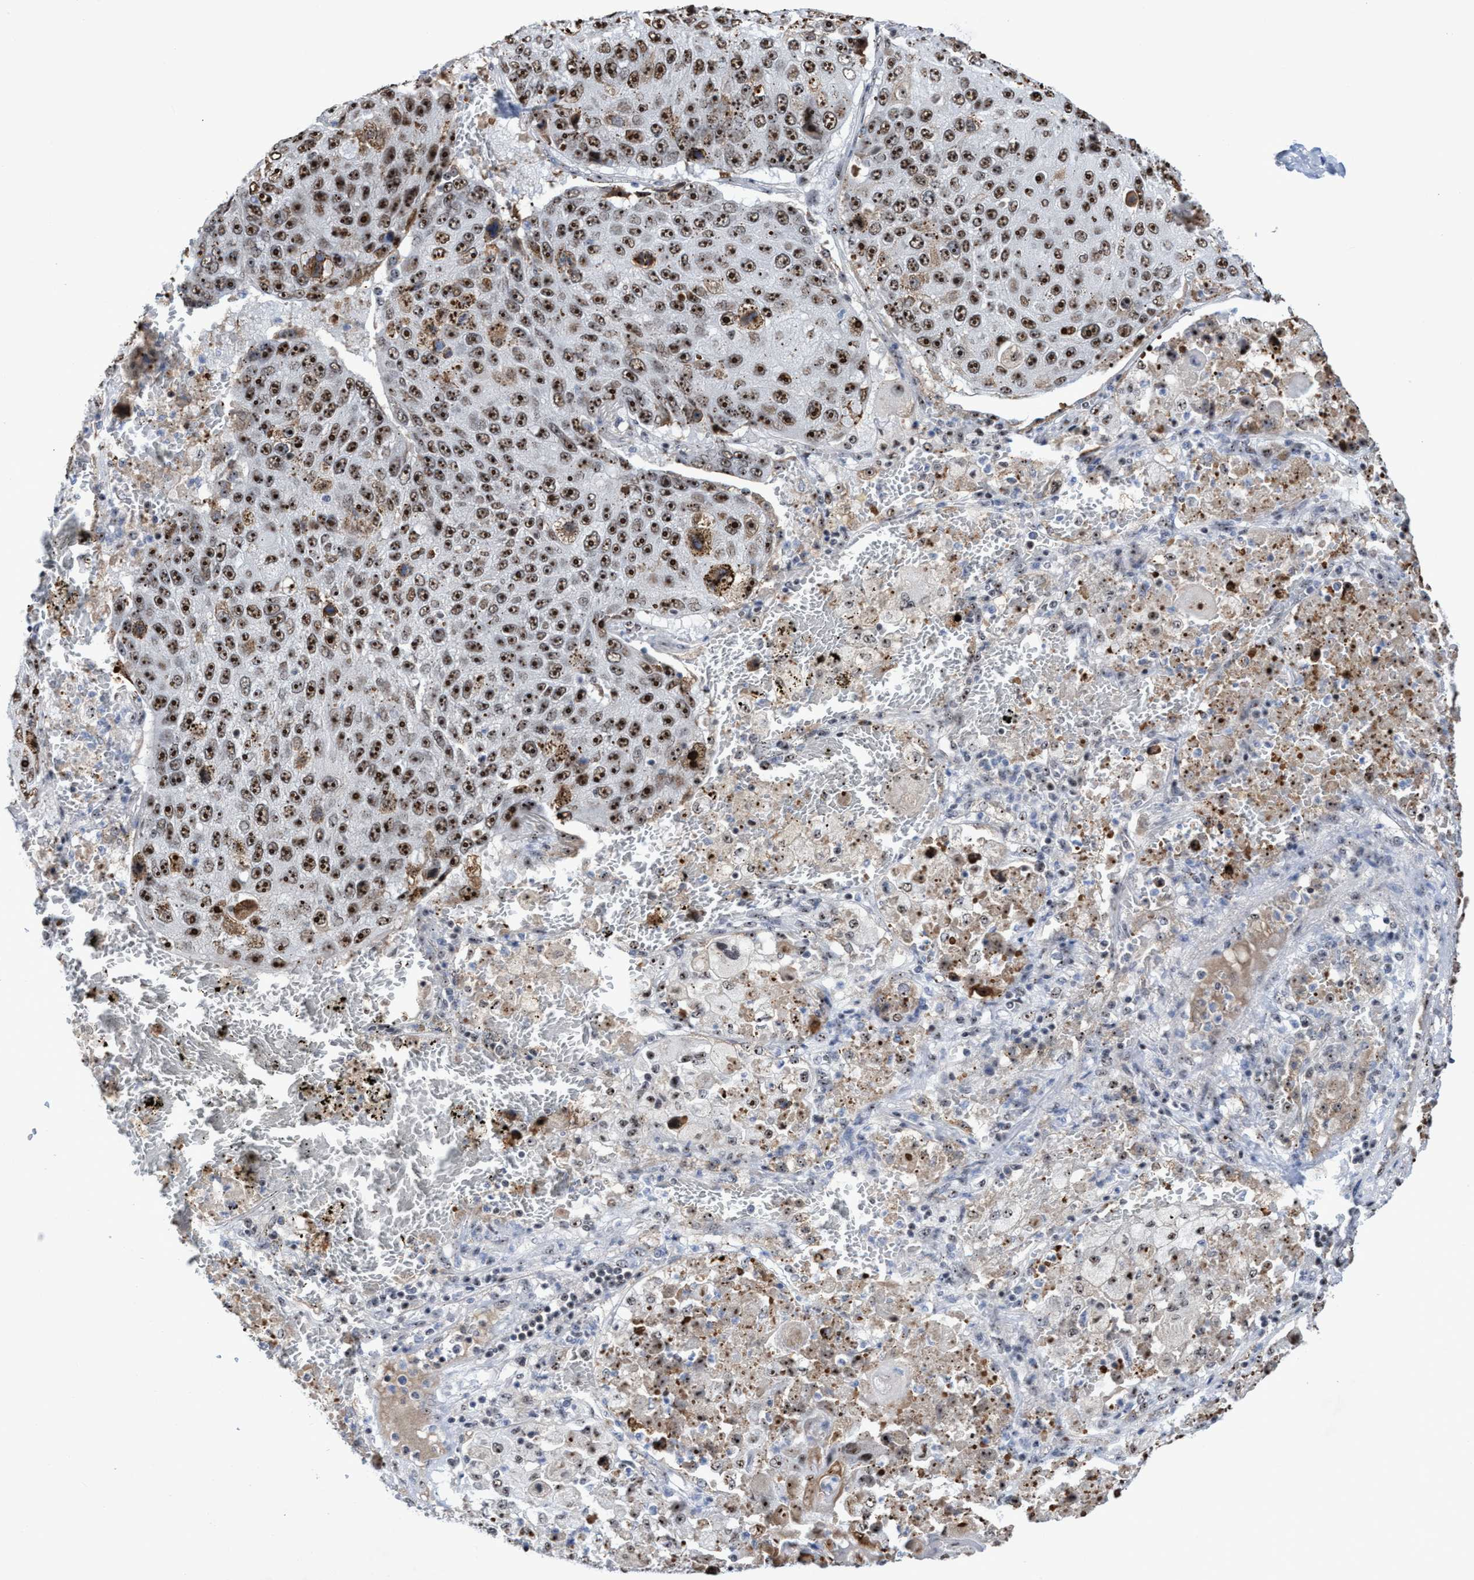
{"staining": {"intensity": "strong", "quantity": ">75%", "location": "nuclear"}, "tissue": "lung cancer", "cell_type": "Tumor cells", "image_type": "cancer", "snomed": [{"axis": "morphology", "description": "Squamous cell carcinoma, NOS"}, {"axis": "topography", "description": "Lung"}], "caption": "Immunohistochemical staining of lung cancer reveals strong nuclear protein staining in approximately >75% of tumor cells.", "gene": "EFCAB10", "patient": {"sex": "male", "age": 61}}